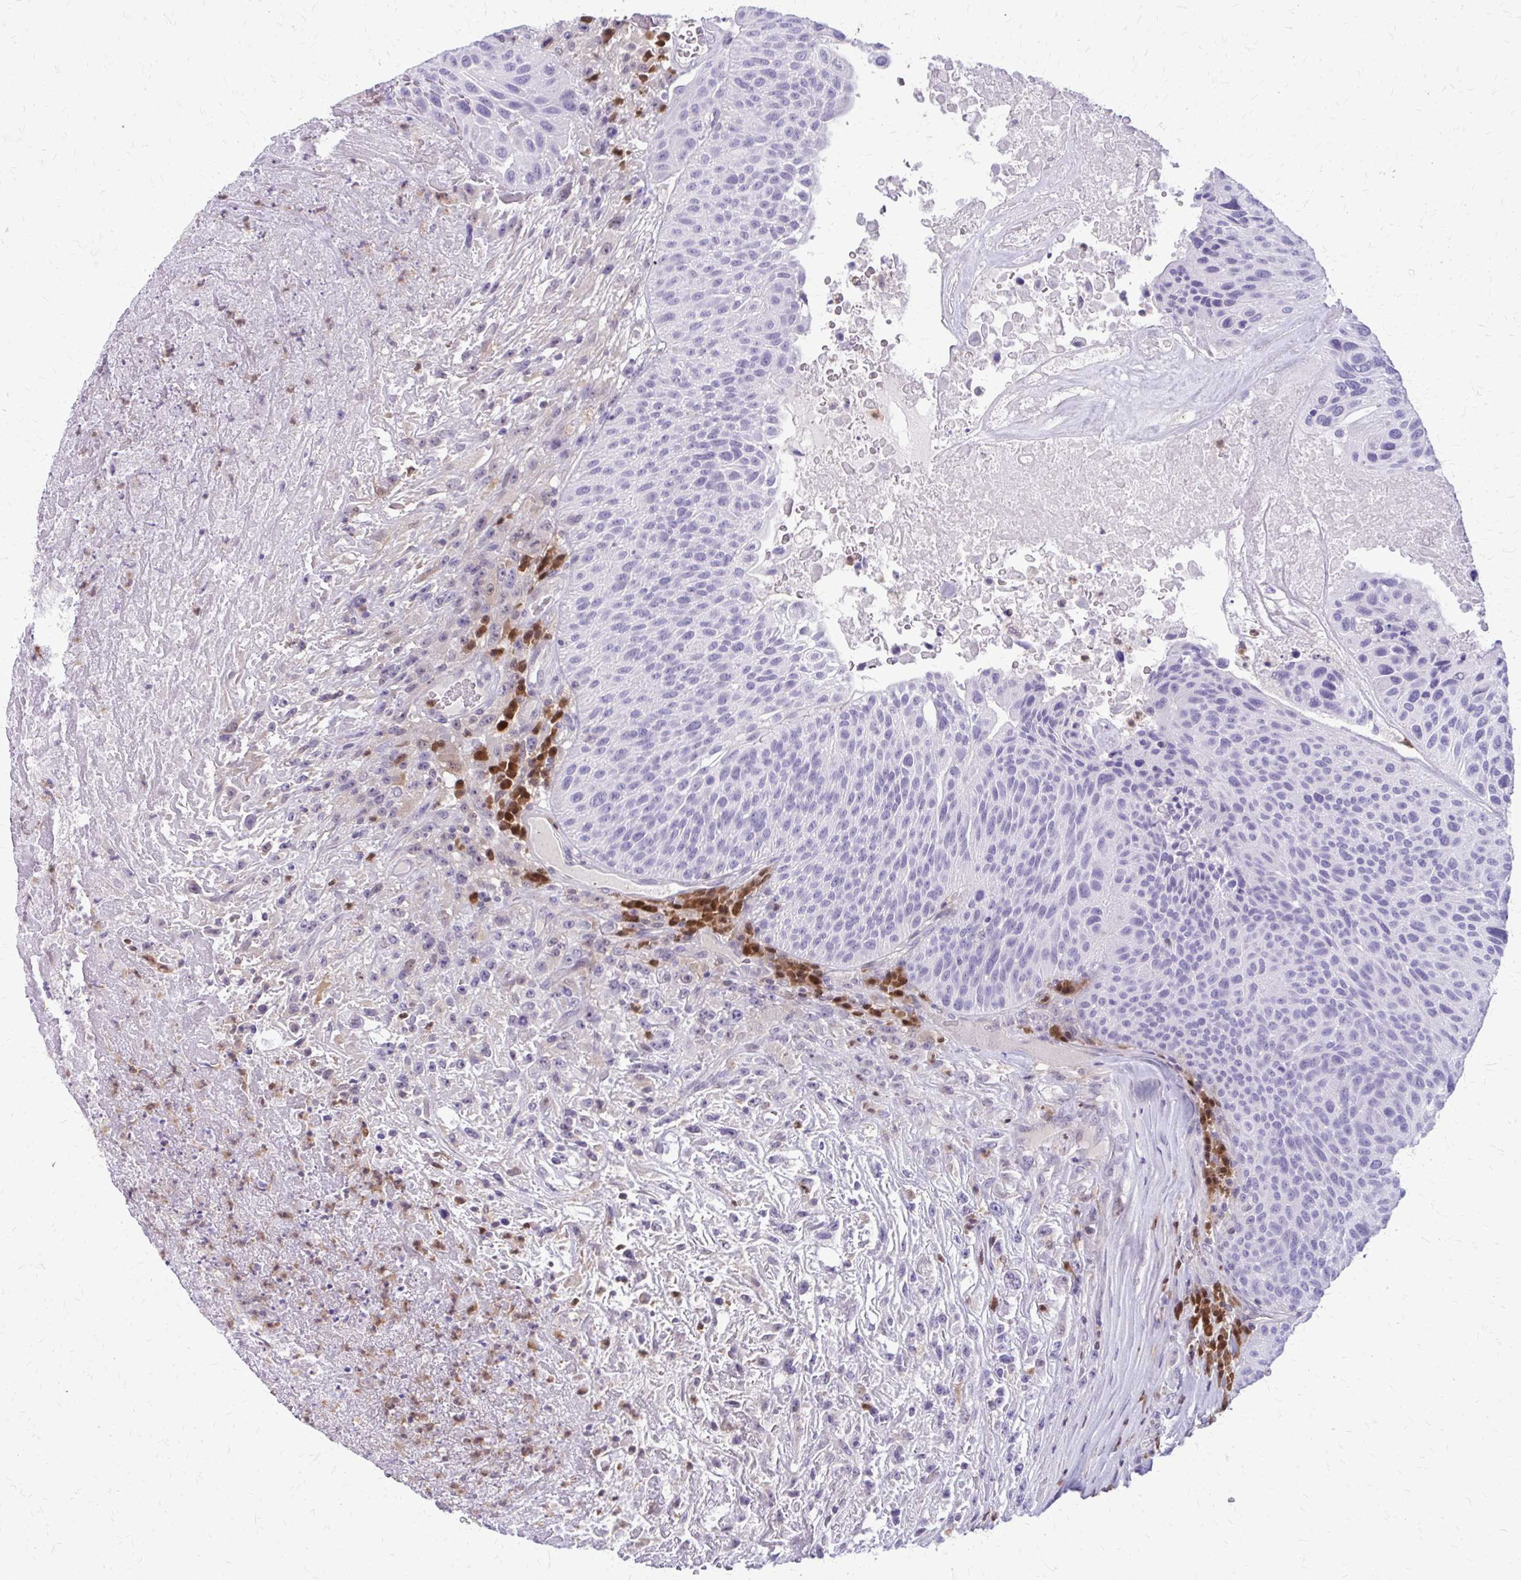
{"staining": {"intensity": "negative", "quantity": "none", "location": "none"}, "tissue": "urothelial cancer", "cell_type": "Tumor cells", "image_type": "cancer", "snomed": [{"axis": "morphology", "description": "Urothelial carcinoma, High grade"}, {"axis": "topography", "description": "Urinary bladder"}], "caption": "This is an immunohistochemistry (IHC) micrograph of urothelial cancer. There is no expression in tumor cells.", "gene": "GLRX", "patient": {"sex": "male", "age": 66}}